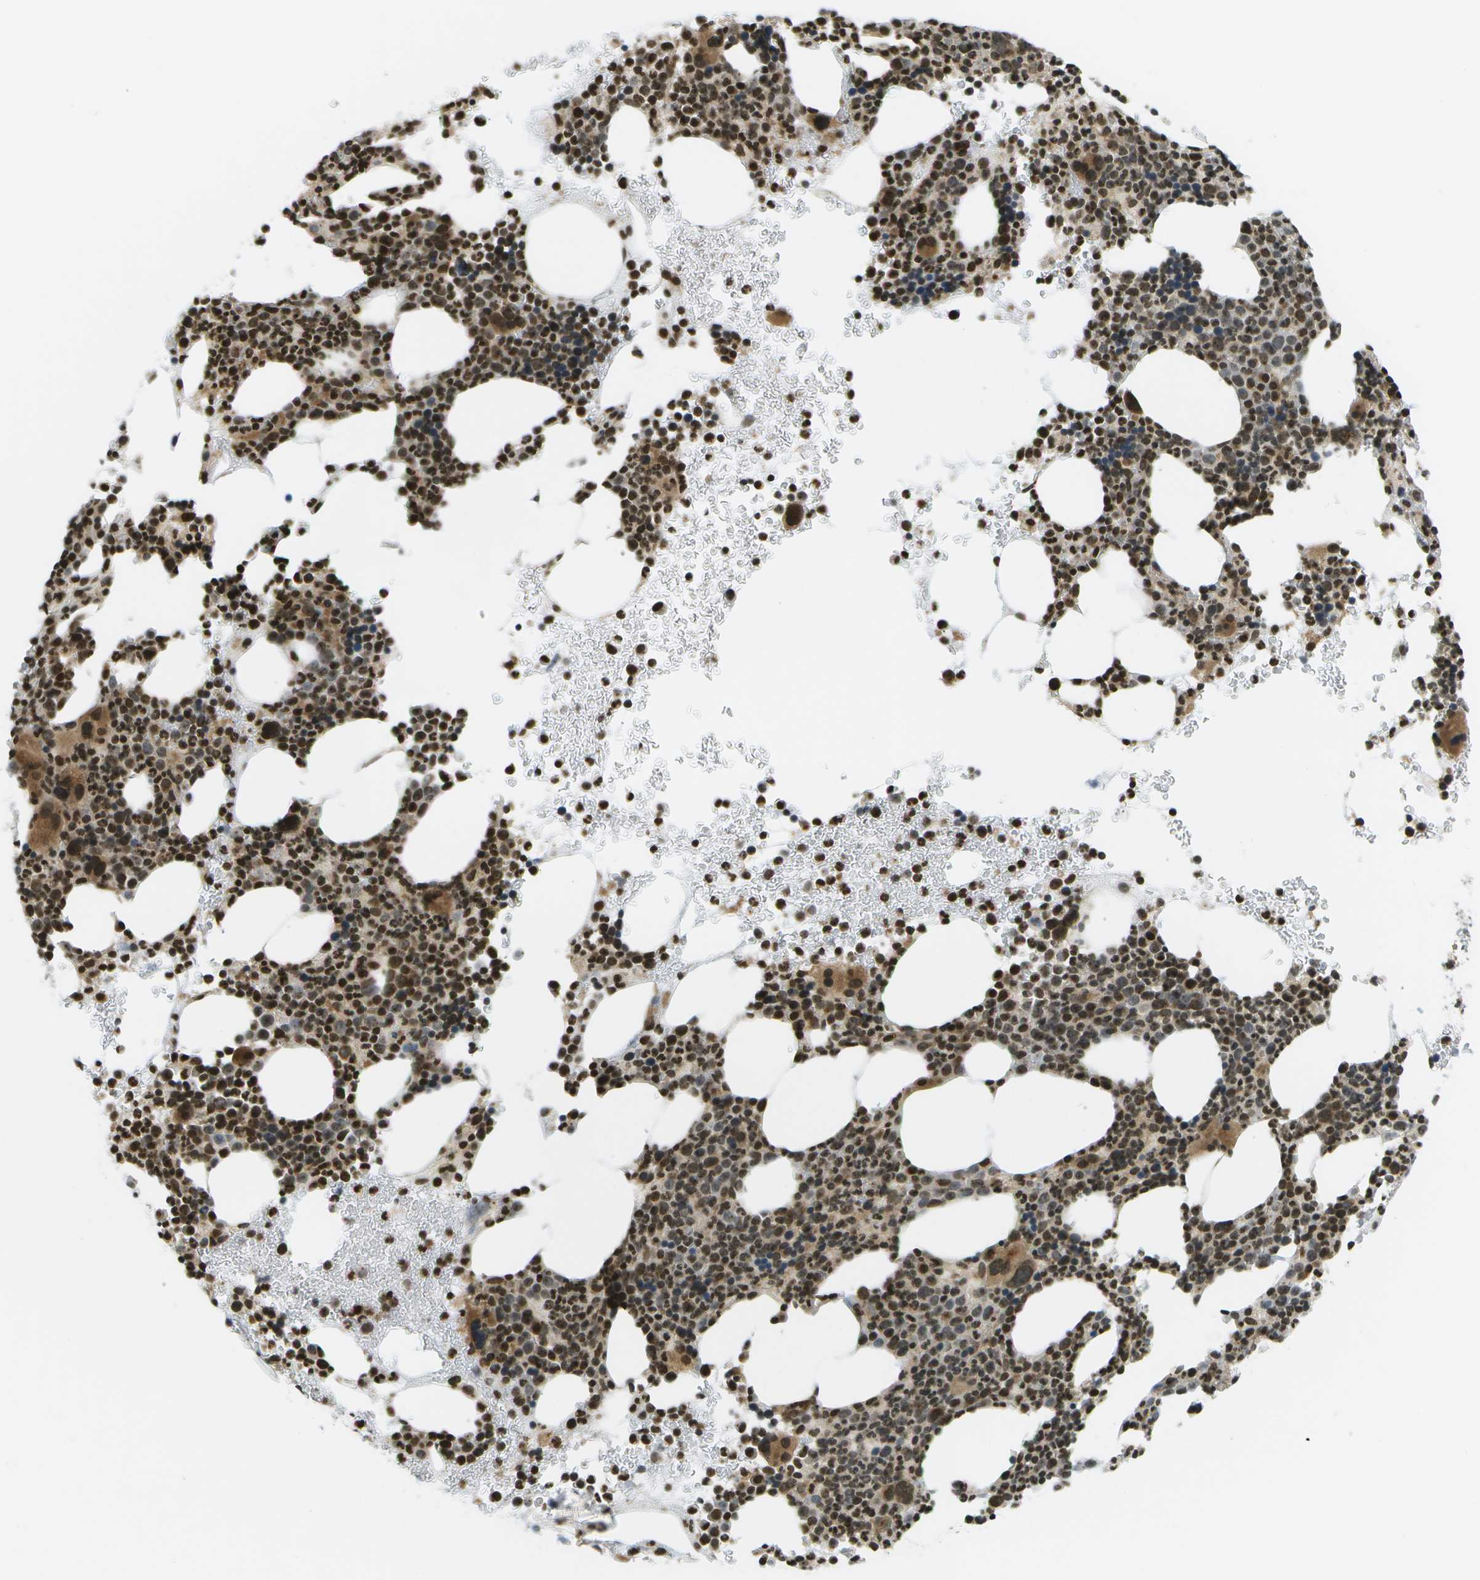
{"staining": {"intensity": "strong", "quantity": ">75%", "location": "cytoplasmic/membranous,nuclear"}, "tissue": "bone marrow", "cell_type": "Hematopoietic cells", "image_type": "normal", "snomed": [{"axis": "morphology", "description": "Normal tissue, NOS"}, {"axis": "morphology", "description": "Inflammation, NOS"}, {"axis": "topography", "description": "Bone marrow"}], "caption": "DAB immunohistochemical staining of unremarkable bone marrow demonstrates strong cytoplasmic/membranous,nuclear protein expression in about >75% of hematopoietic cells.", "gene": "EVC", "patient": {"sex": "male", "age": 73}}